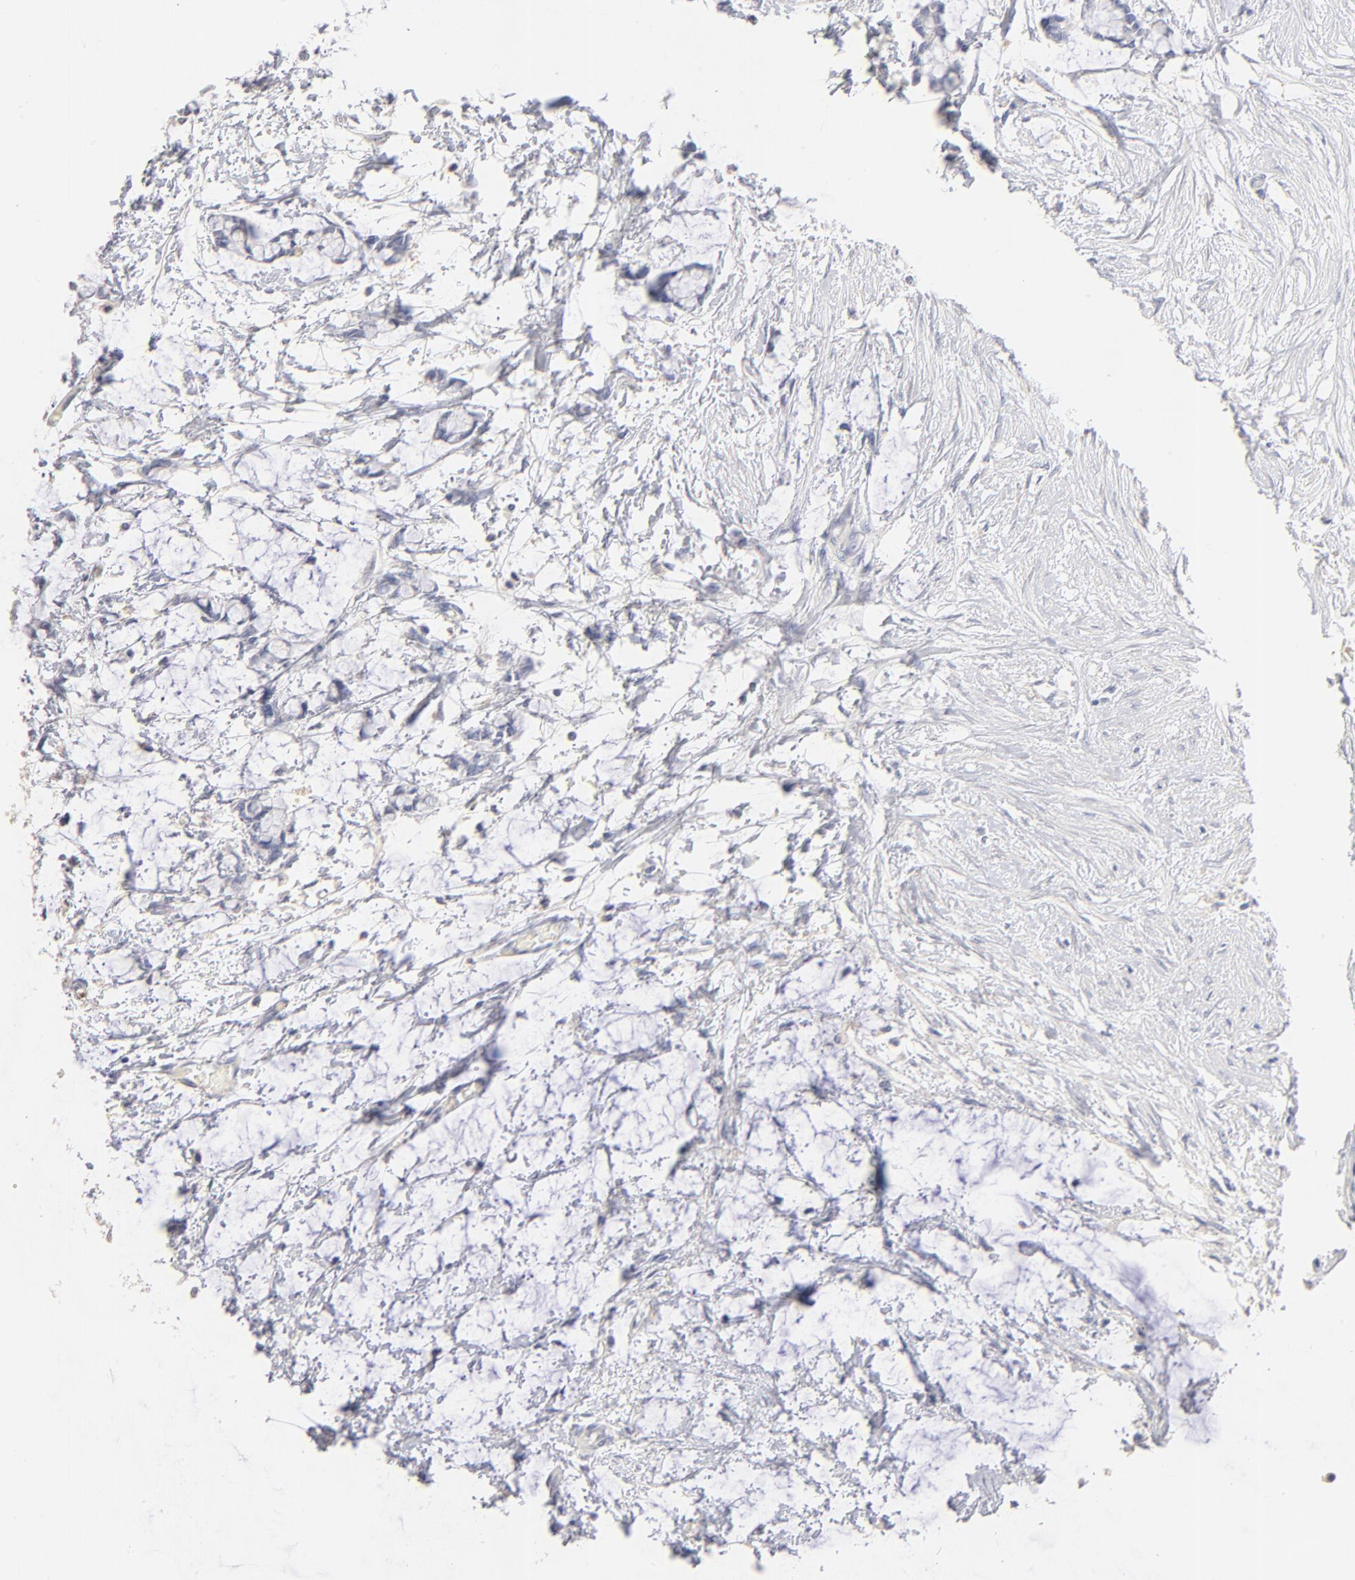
{"staining": {"intensity": "negative", "quantity": "none", "location": "none"}, "tissue": "colorectal cancer", "cell_type": "Tumor cells", "image_type": "cancer", "snomed": [{"axis": "morphology", "description": "Normal tissue, NOS"}, {"axis": "morphology", "description": "Adenocarcinoma, NOS"}, {"axis": "topography", "description": "Colon"}, {"axis": "topography", "description": "Peripheral nerve tissue"}], "caption": "DAB immunohistochemical staining of adenocarcinoma (colorectal) displays no significant expression in tumor cells. (Stains: DAB (3,3'-diaminobenzidine) immunohistochemistry with hematoxylin counter stain, Microscopy: brightfield microscopy at high magnification).", "gene": "ITGA8", "patient": {"sex": "male", "age": 14}}